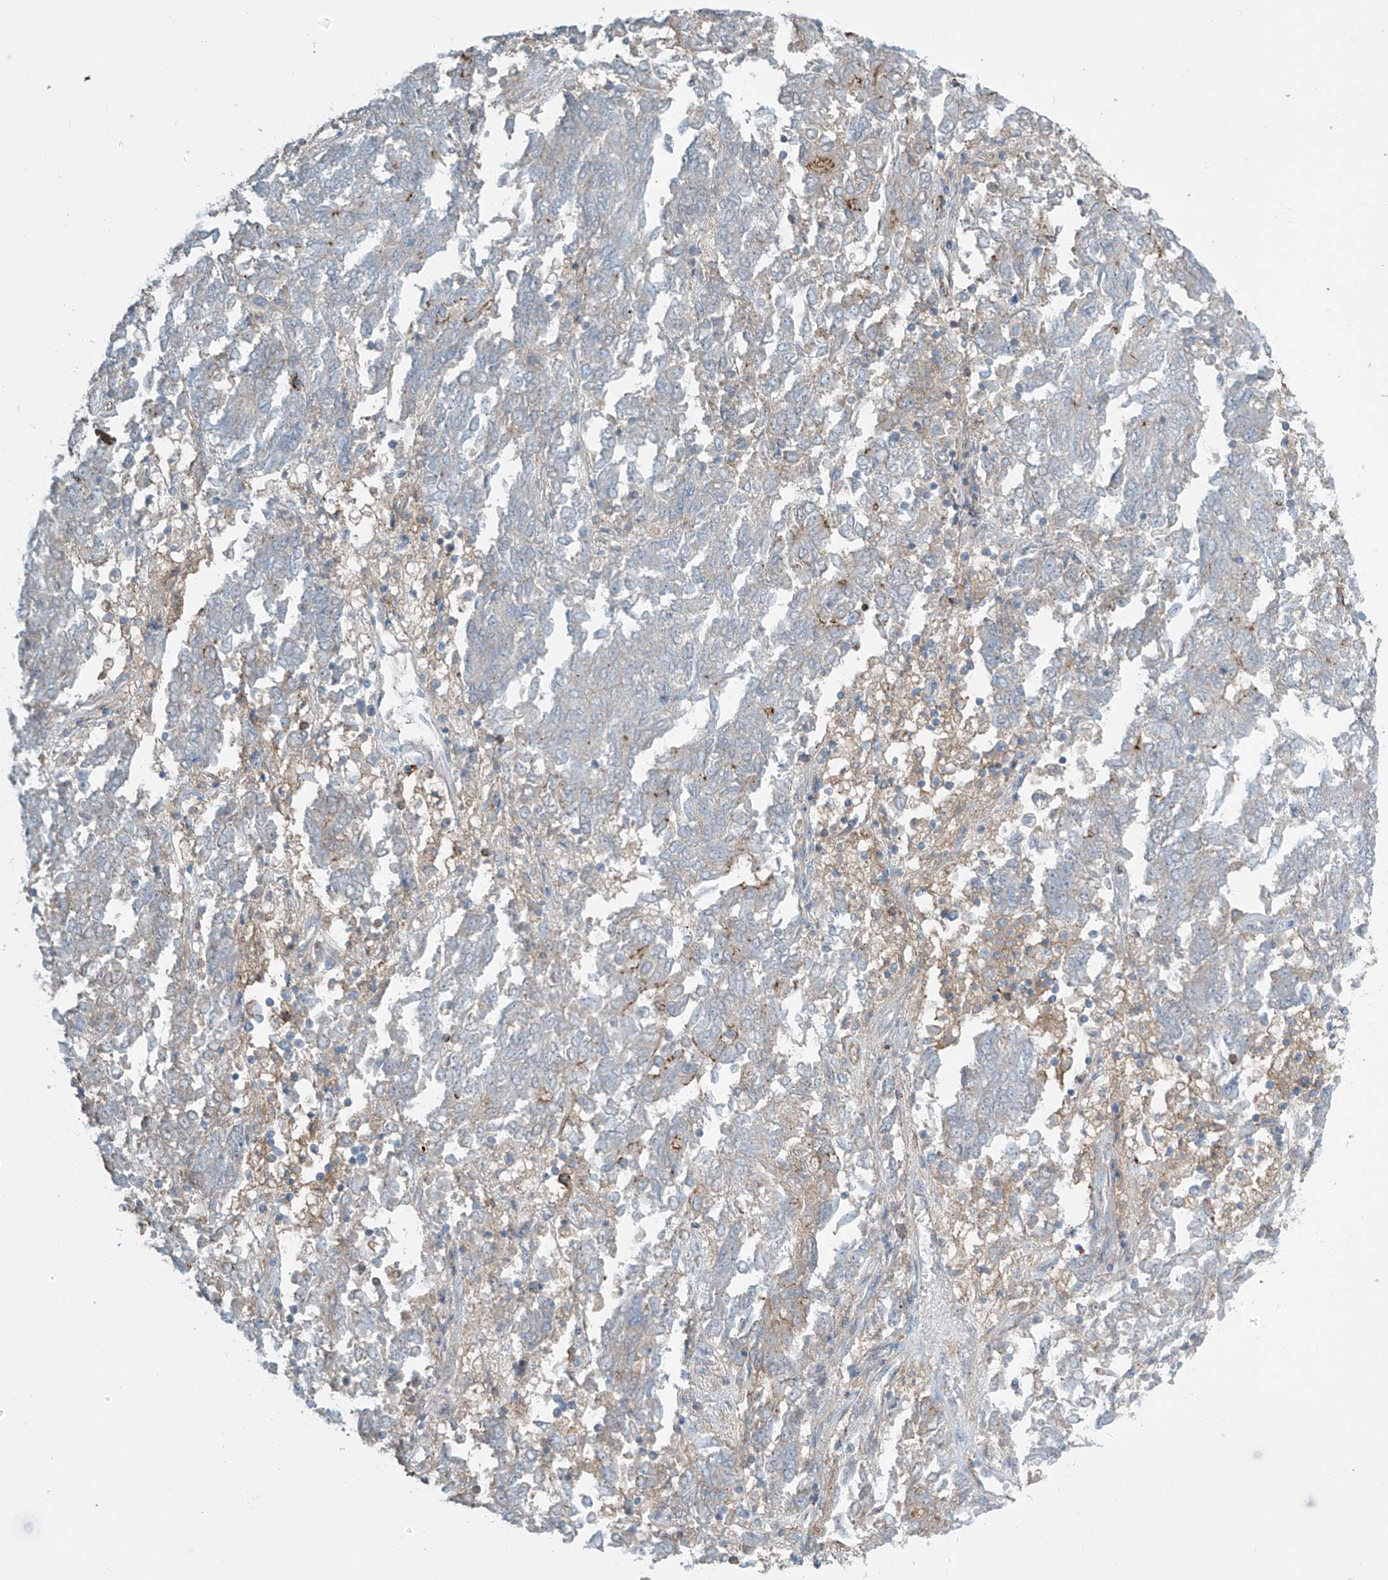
{"staining": {"intensity": "negative", "quantity": "none", "location": "none"}, "tissue": "endometrial cancer", "cell_type": "Tumor cells", "image_type": "cancer", "snomed": [{"axis": "morphology", "description": "Adenocarcinoma, NOS"}, {"axis": "topography", "description": "Endometrium"}], "caption": "There is no significant staining in tumor cells of endometrial adenocarcinoma.", "gene": "SLC9A2", "patient": {"sex": "female", "age": 80}}